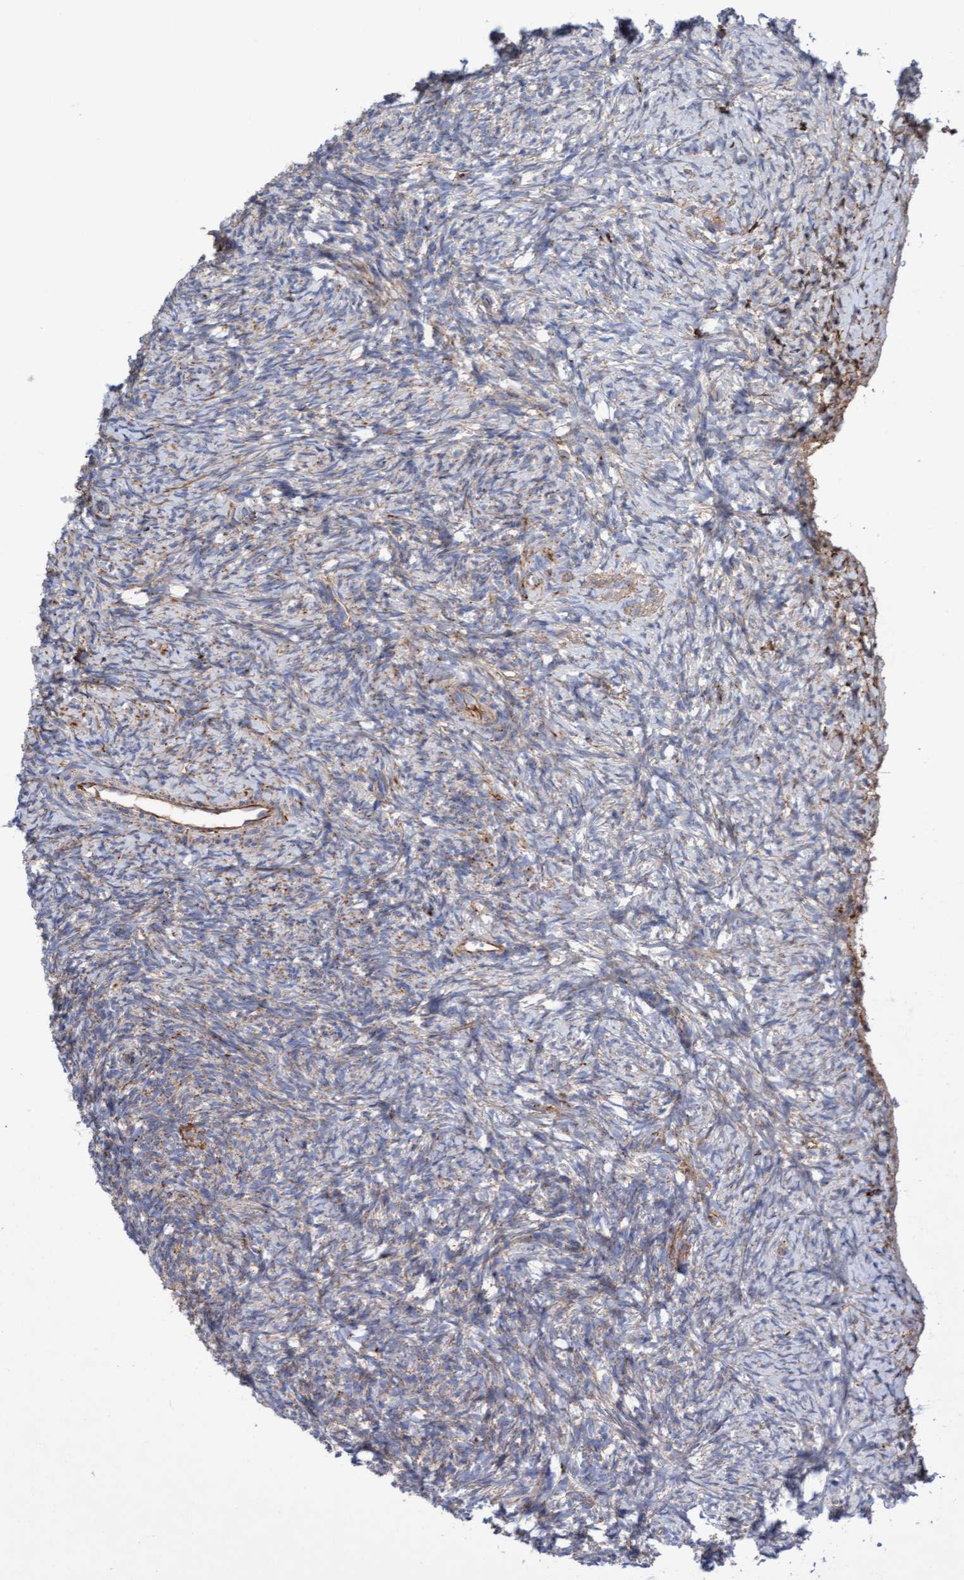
{"staining": {"intensity": "moderate", "quantity": "25%-75%", "location": "cytoplasmic/membranous"}, "tissue": "ovary", "cell_type": "Ovarian stroma cells", "image_type": "normal", "snomed": [{"axis": "morphology", "description": "Normal tissue, NOS"}, {"axis": "topography", "description": "Ovary"}], "caption": "The micrograph displays staining of normal ovary, revealing moderate cytoplasmic/membranous protein expression (brown color) within ovarian stroma cells. The protein of interest is stained brown, and the nuclei are stained in blue (DAB IHC with brightfield microscopy, high magnification).", "gene": "GGTA1", "patient": {"sex": "female", "age": 41}}